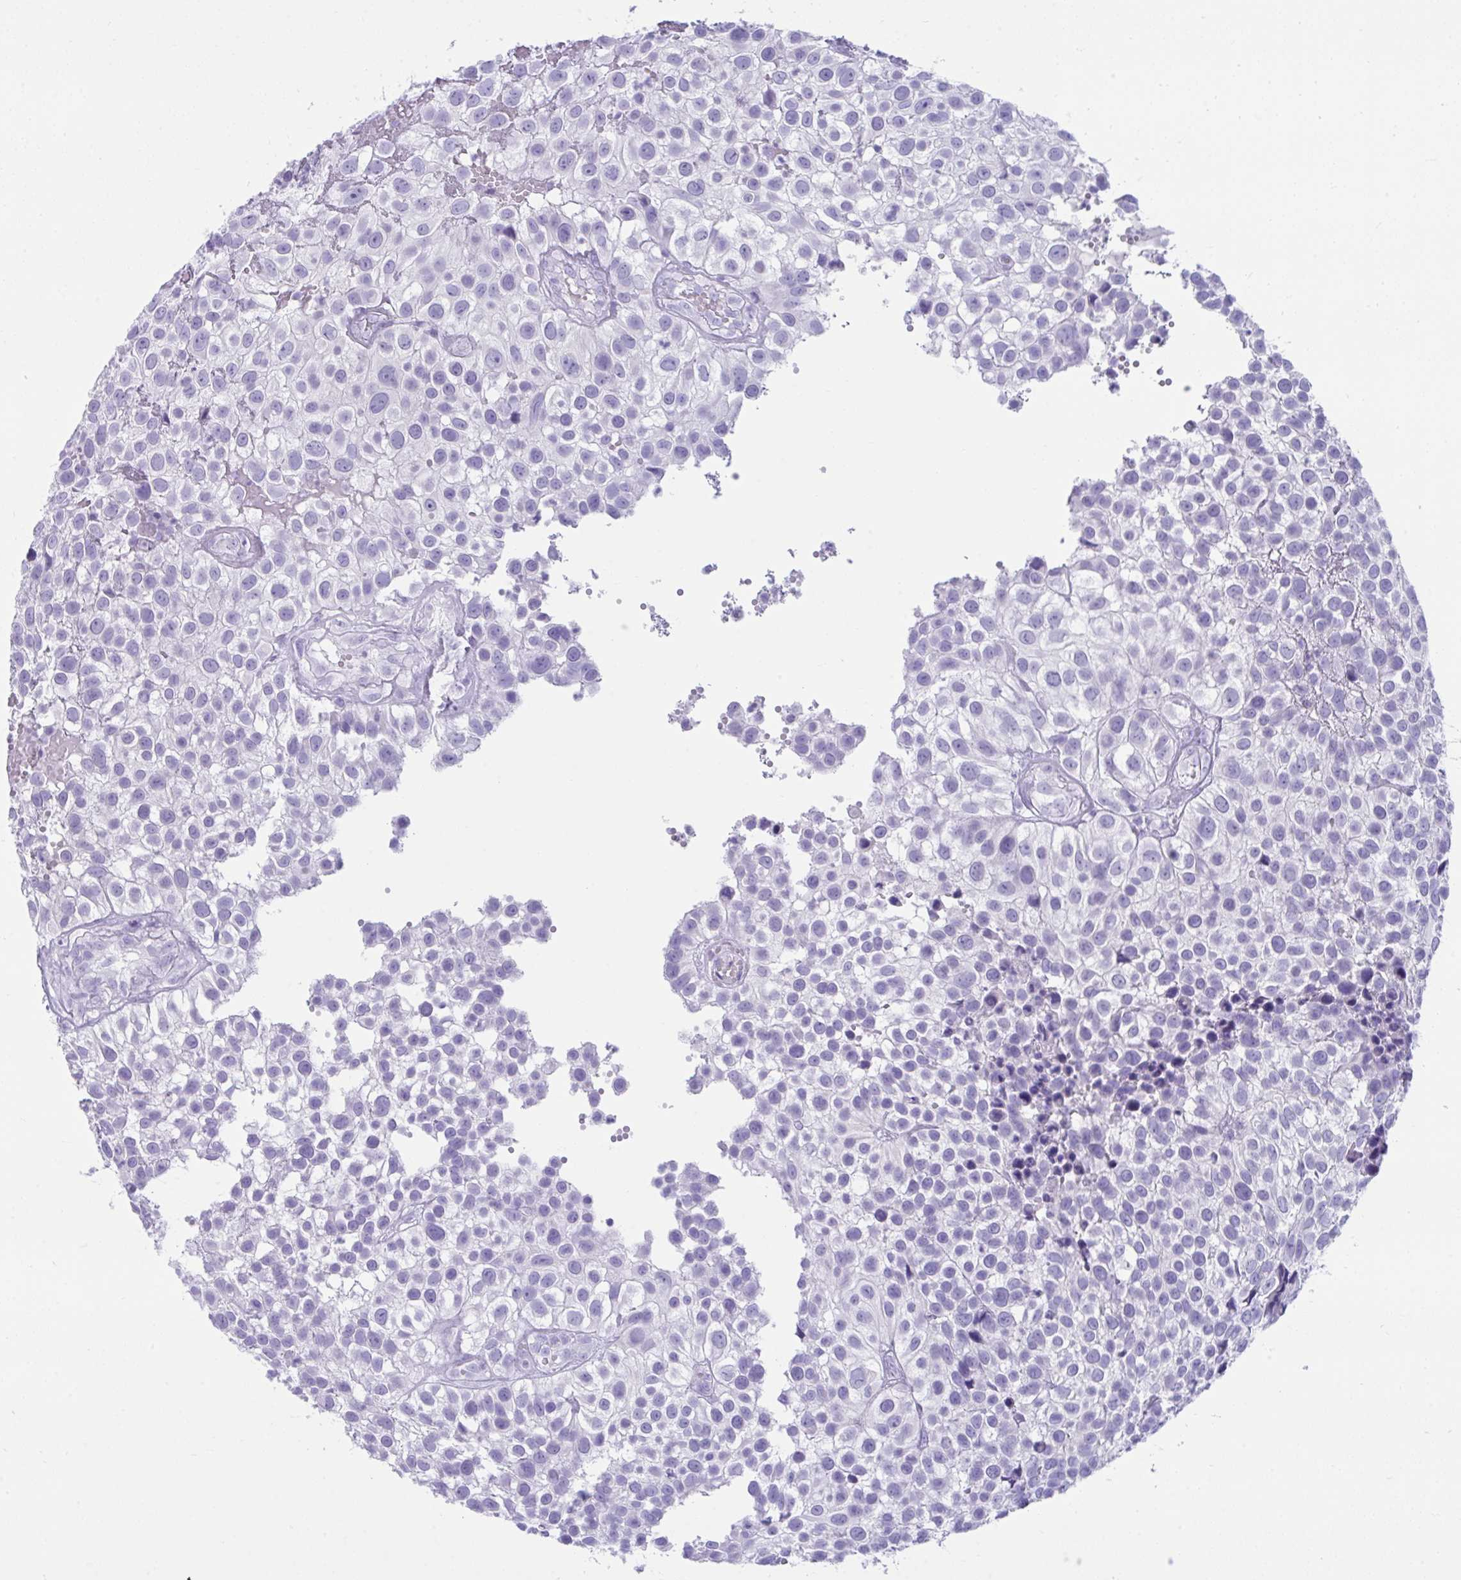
{"staining": {"intensity": "negative", "quantity": "none", "location": "none"}, "tissue": "urothelial cancer", "cell_type": "Tumor cells", "image_type": "cancer", "snomed": [{"axis": "morphology", "description": "Urothelial carcinoma, High grade"}, {"axis": "topography", "description": "Urinary bladder"}], "caption": "IHC of human high-grade urothelial carcinoma demonstrates no staining in tumor cells. Nuclei are stained in blue.", "gene": "PSCA", "patient": {"sex": "male", "age": 56}}